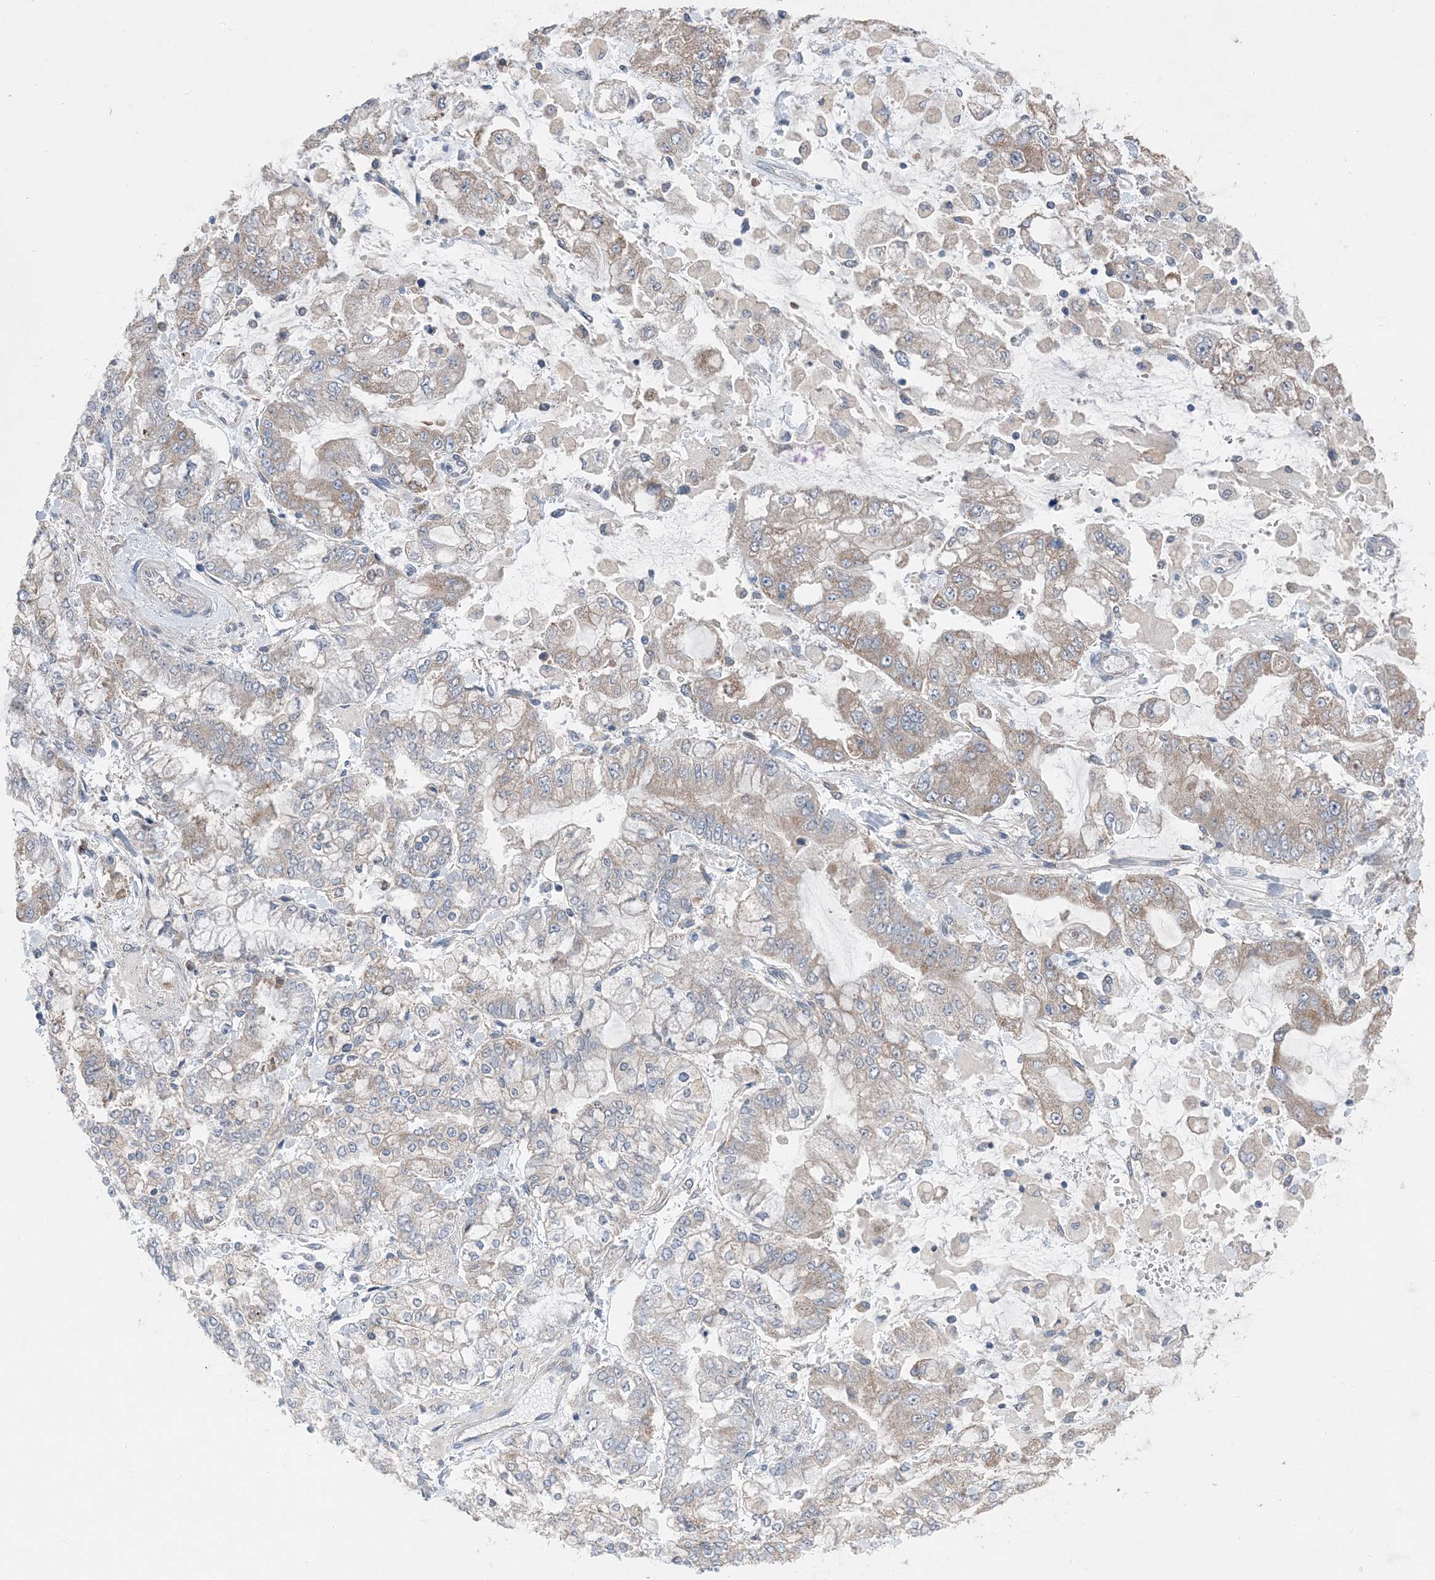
{"staining": {"intensity": "weak", "quantity": "25%-75%", "location": "cytoplasmic/membranous"}, "tissue": "stomach cancer", "cell_type": "Tumor cells", "image_type": "cancer", "snomed": [{"axis": "morphology", "description": "Normal tissue, NOS"}, {"axis": "morphology", "description": "Adenocarcinoma, NOS"}, {"axis": "topography", "description": "Stomach, upper"}, {"axis": "topography", "description": "Stomach"}], "caption": "Approximately 25%-75% of tumor cells in human adenocarcinoma (stomach) exhibit weak cytoplasmic/membranous protein expression as visualized by brown immunohistochemical staining.", "gene": "DHX30", "patient": {"sex": "male", "age": 76}}